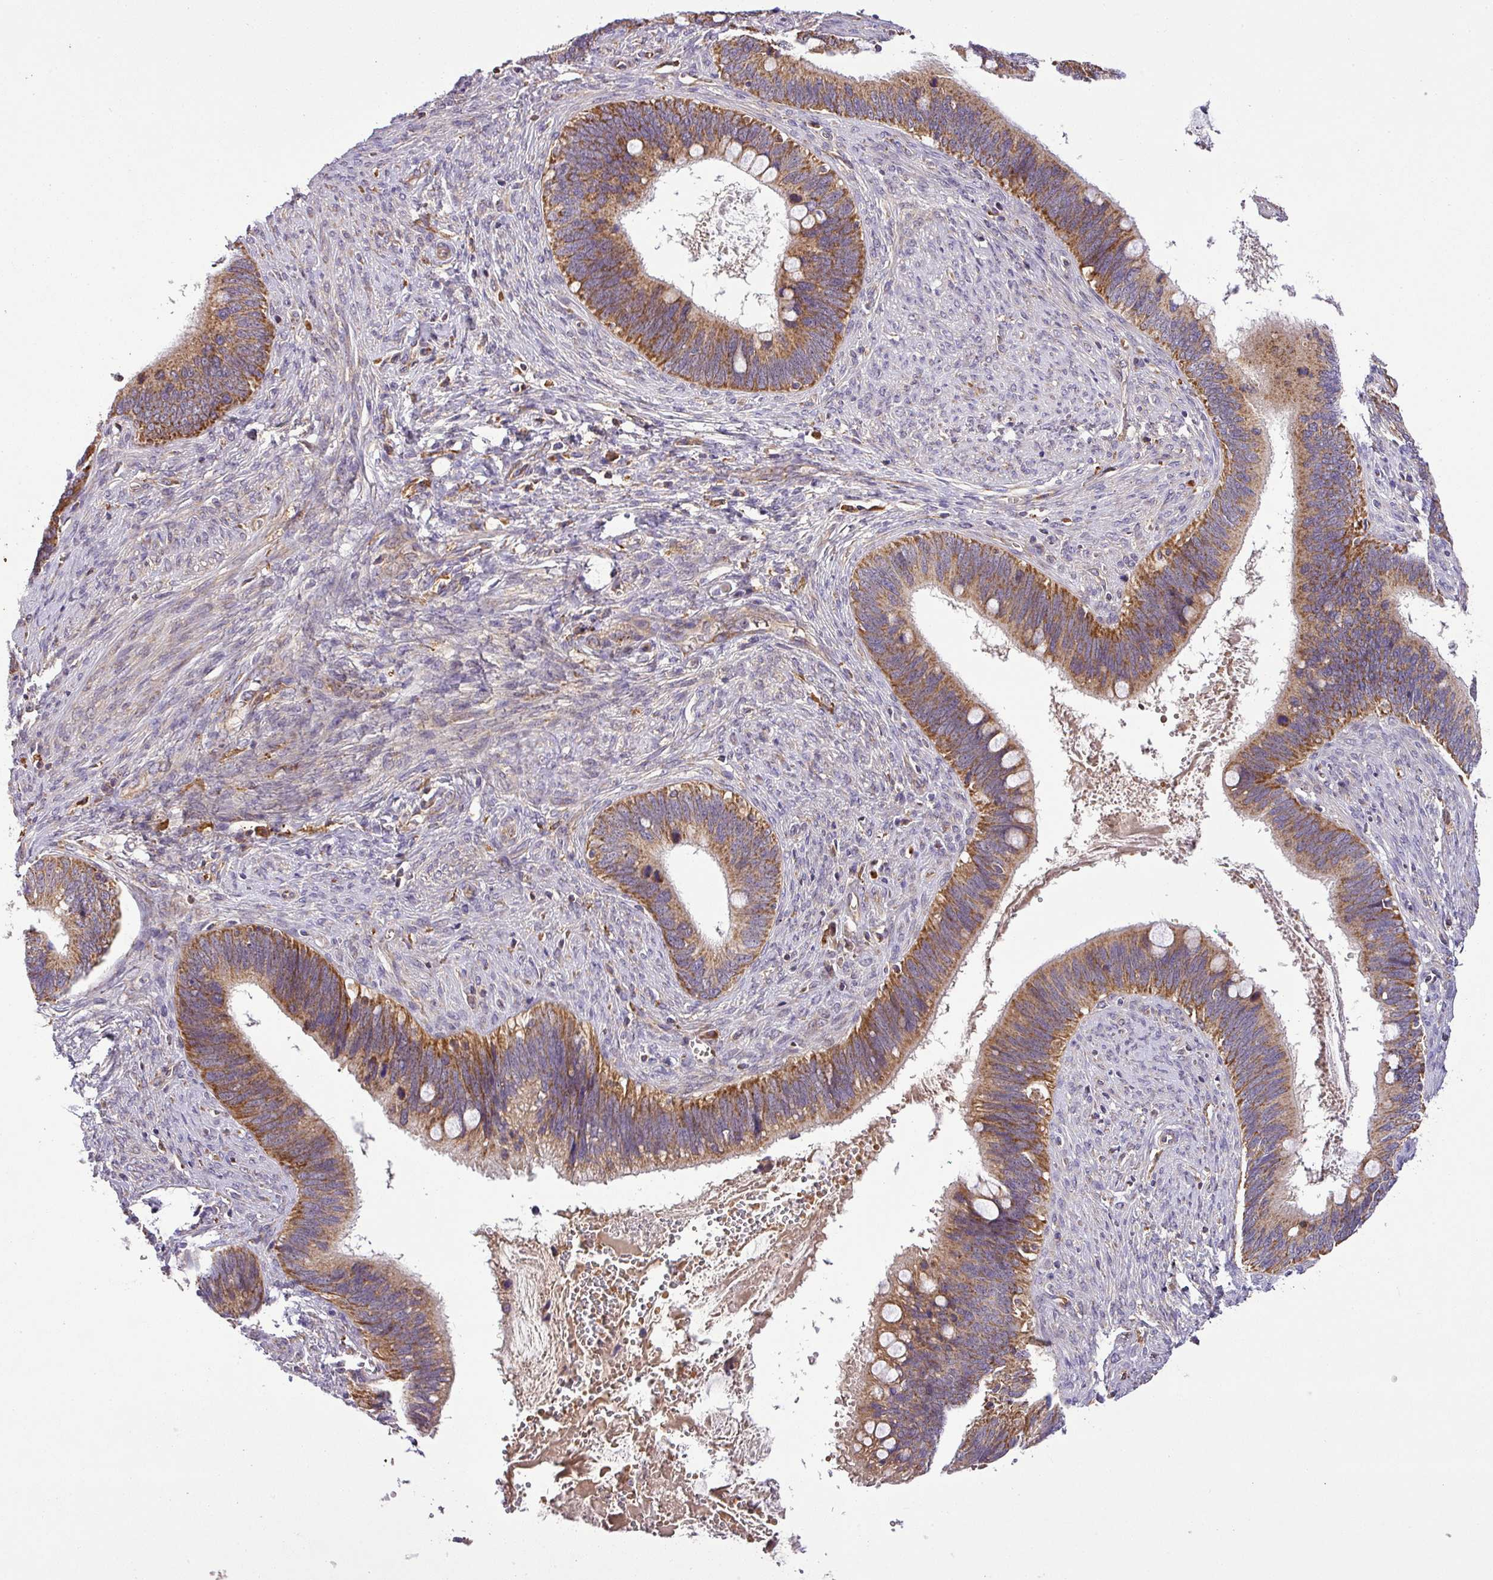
{"staining": {"intensity": "moderate", "quantity": ">75%", "location": "cytoplasmic/membranous"}, "tissue": "cervical cancer", "cell_type": "Tumor cells", "image_type": "cancer", "snomed": [{"axis": "morphology", "description": "Adenocarcinoma, NOS"}, {"axis": "topography", "description": "Cervix"}], "caption": "Human cervical adenocarcinoma stained with a brown dye displays moderate cytoplasmic/membranous positive staining in approximately >75% of tumor cells.", "gene": "ZNF513", "patient": {"sex": "female", "age": 42}}